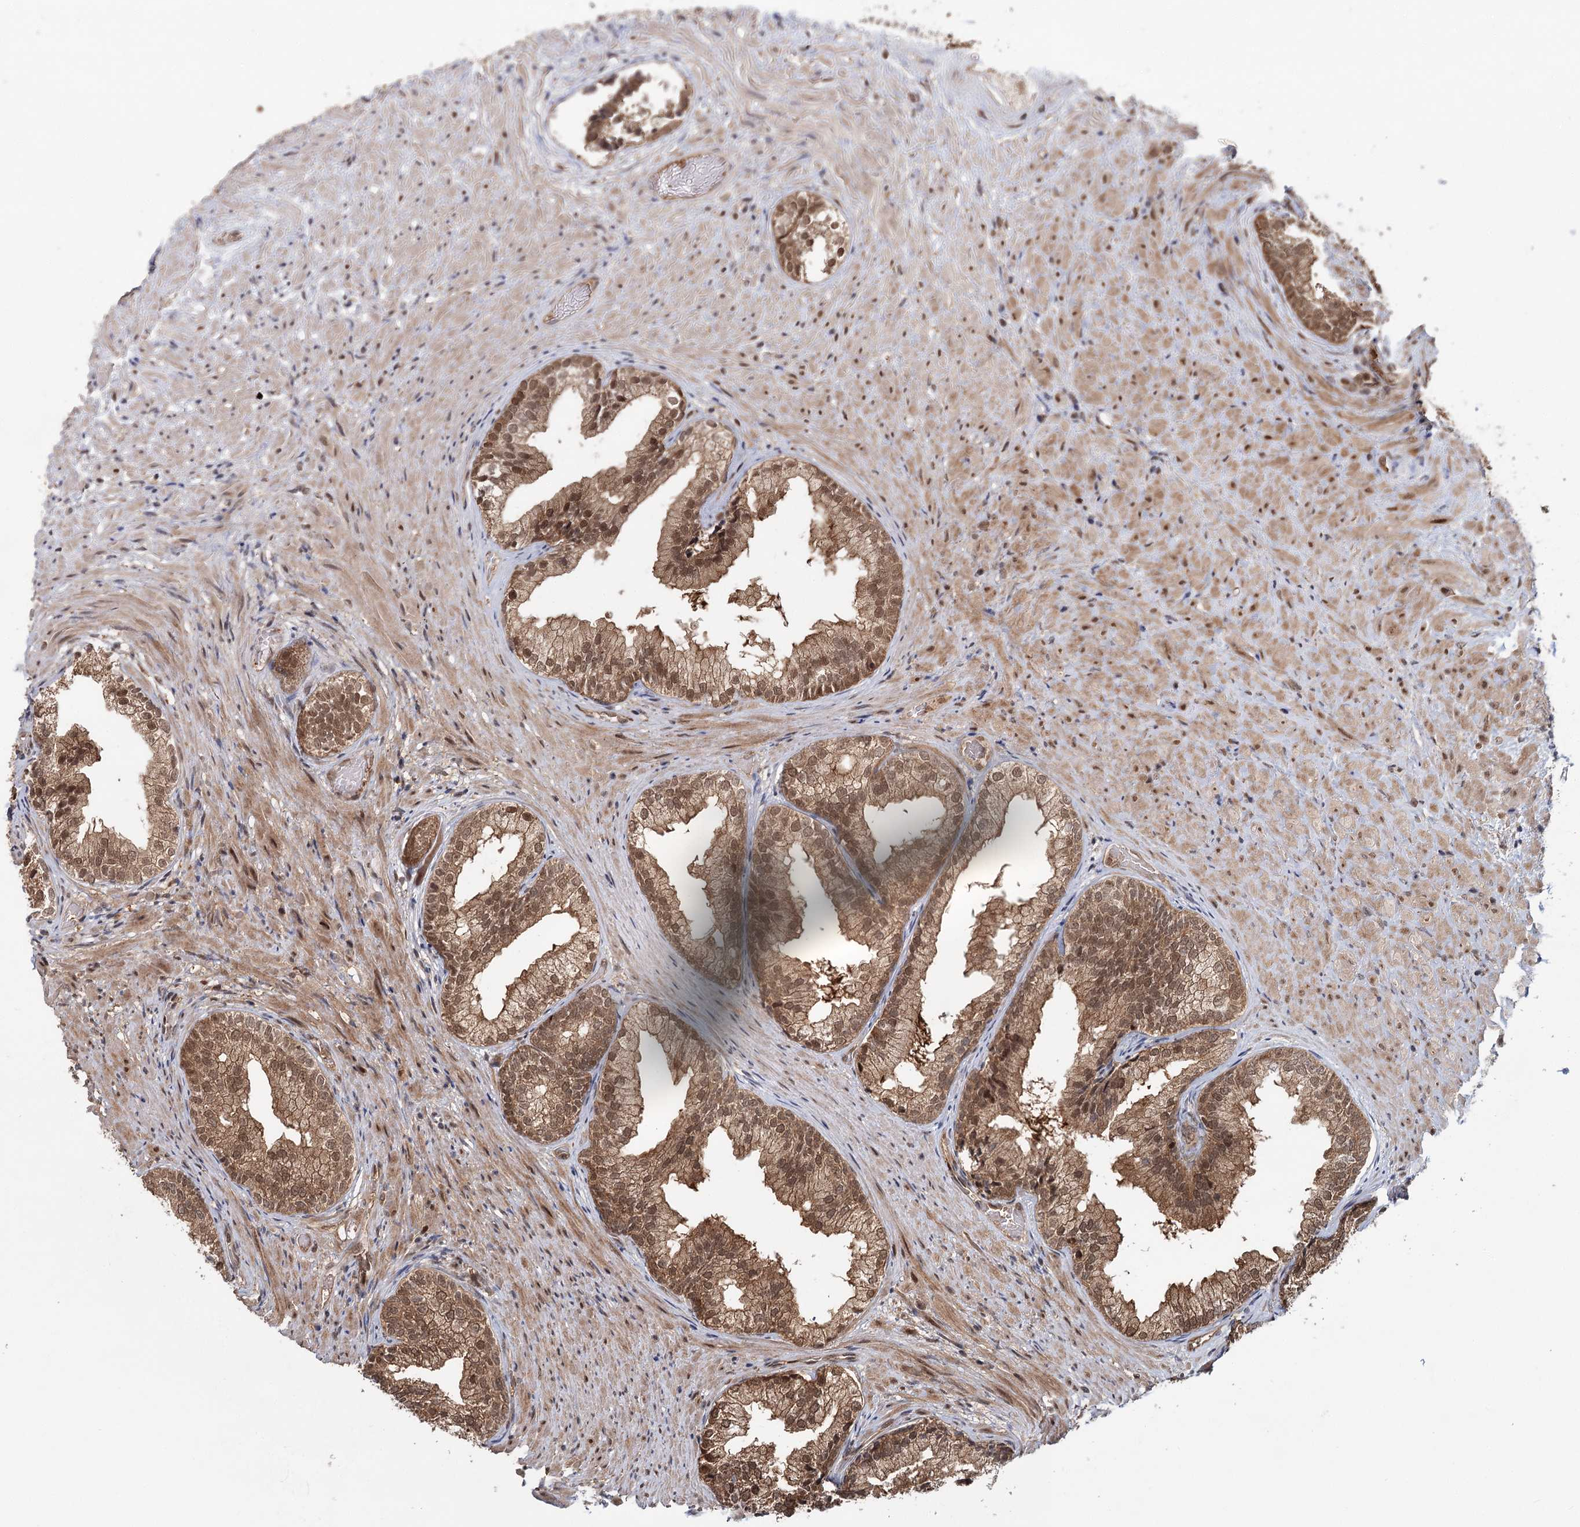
{"staining": {"intensity": "strong", "quantity": ">75%", "location": "cytoplasmic/membranous,nuclear"}, "tissue": "prostate", "cell_type": "Glandular cells", "image_type": "normal", "snomed": [{"axis": "morphology", "description": "Normal tissue, NOS"}, {"axis": "topography", "description": "Prostate"}], "caption": "Immunohistochemical staining of normal human prostate reveals strong cytoplasmic/membranous,nuclear protein positivity in approximately >75% of glandular cells. The protein is stained brown, and the nuclei are stained in blue (DAB (3,3'-diaminobenzidine) IHC with brightfield microscopy, high magnification).", "gene": "N6AMT1", "patient": {"sex": "male", "age": 76}}